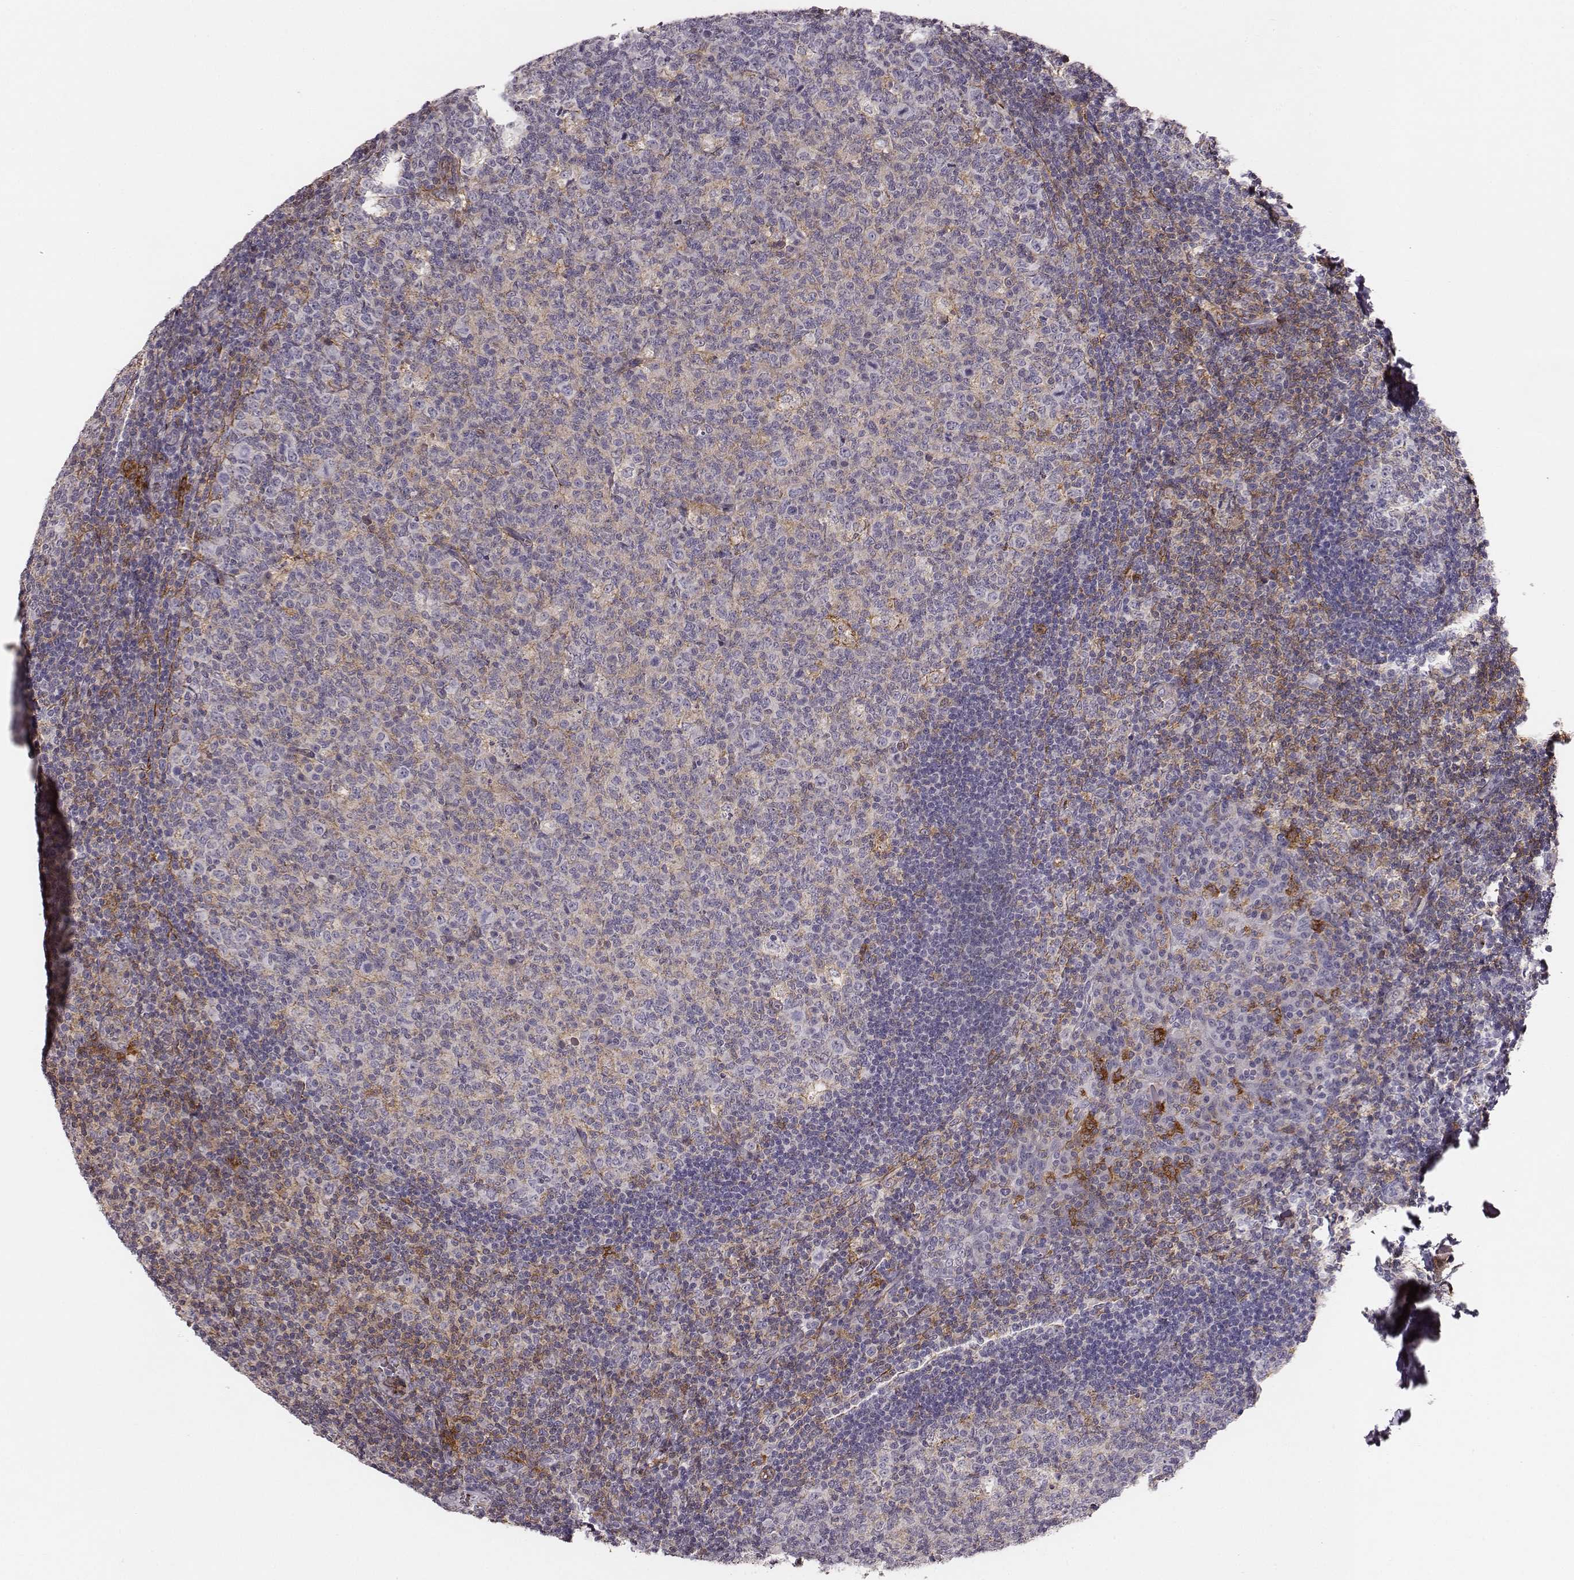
{"staining": {"intensity": "moderate", "quantity": "<25%", "location": "cytoplasmic/membranous"}, "tissue": "tonsil", "cell_type": "Germinal center cells", "image_type": "normal", "snomed": [{"axis": "morphology", "description": "Normal tissue, NOS"}, {"axis": "topography", "description": "Tonsil"}], "caption": "This is a photomicrograph of immunohistochemistry staining of benign tonsil, which shows moderate expression in the cytoplasmic/membranous of germinal center cells.", "gene": "ZYX", "patient": {"sex": "male", "age": 17}}